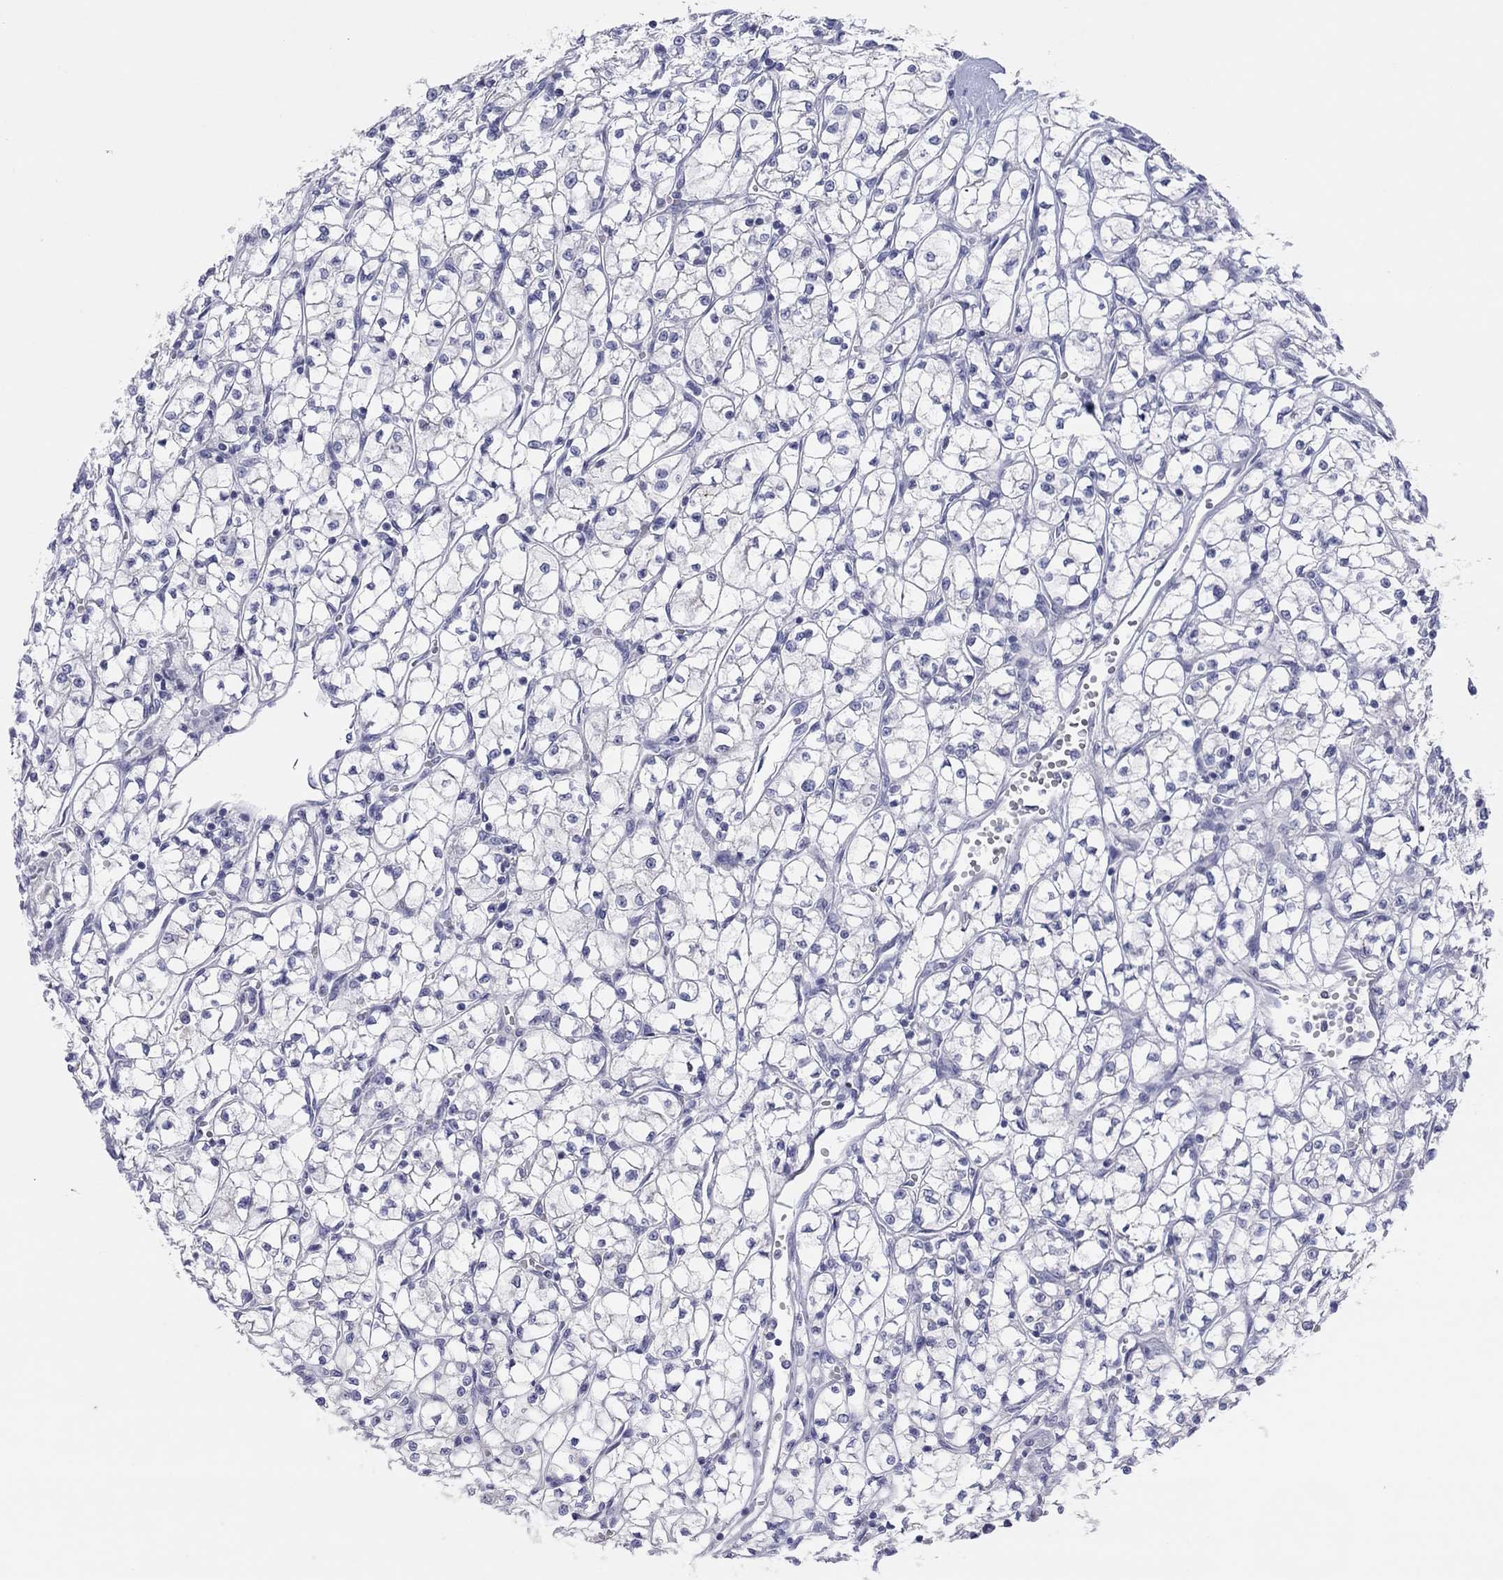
{"staining": {"intensity": "negative", "quantity": "none", "location": "none"}, "tissue": "renal cancer", "cell_type": "Tumor cells", "image_type": "cancer", "snomed": [{"axis": "morphology", "description": "Adenocarcinoma, NOS"}, {"axis": "topography", "description": "Kidney"}], "caption": "Histopathology image shows no significant protein positivity in tumor cells of renal adenocarcinoma.", "gene": "CPNE6", "patient": {"sex": "female", "age": 64}}